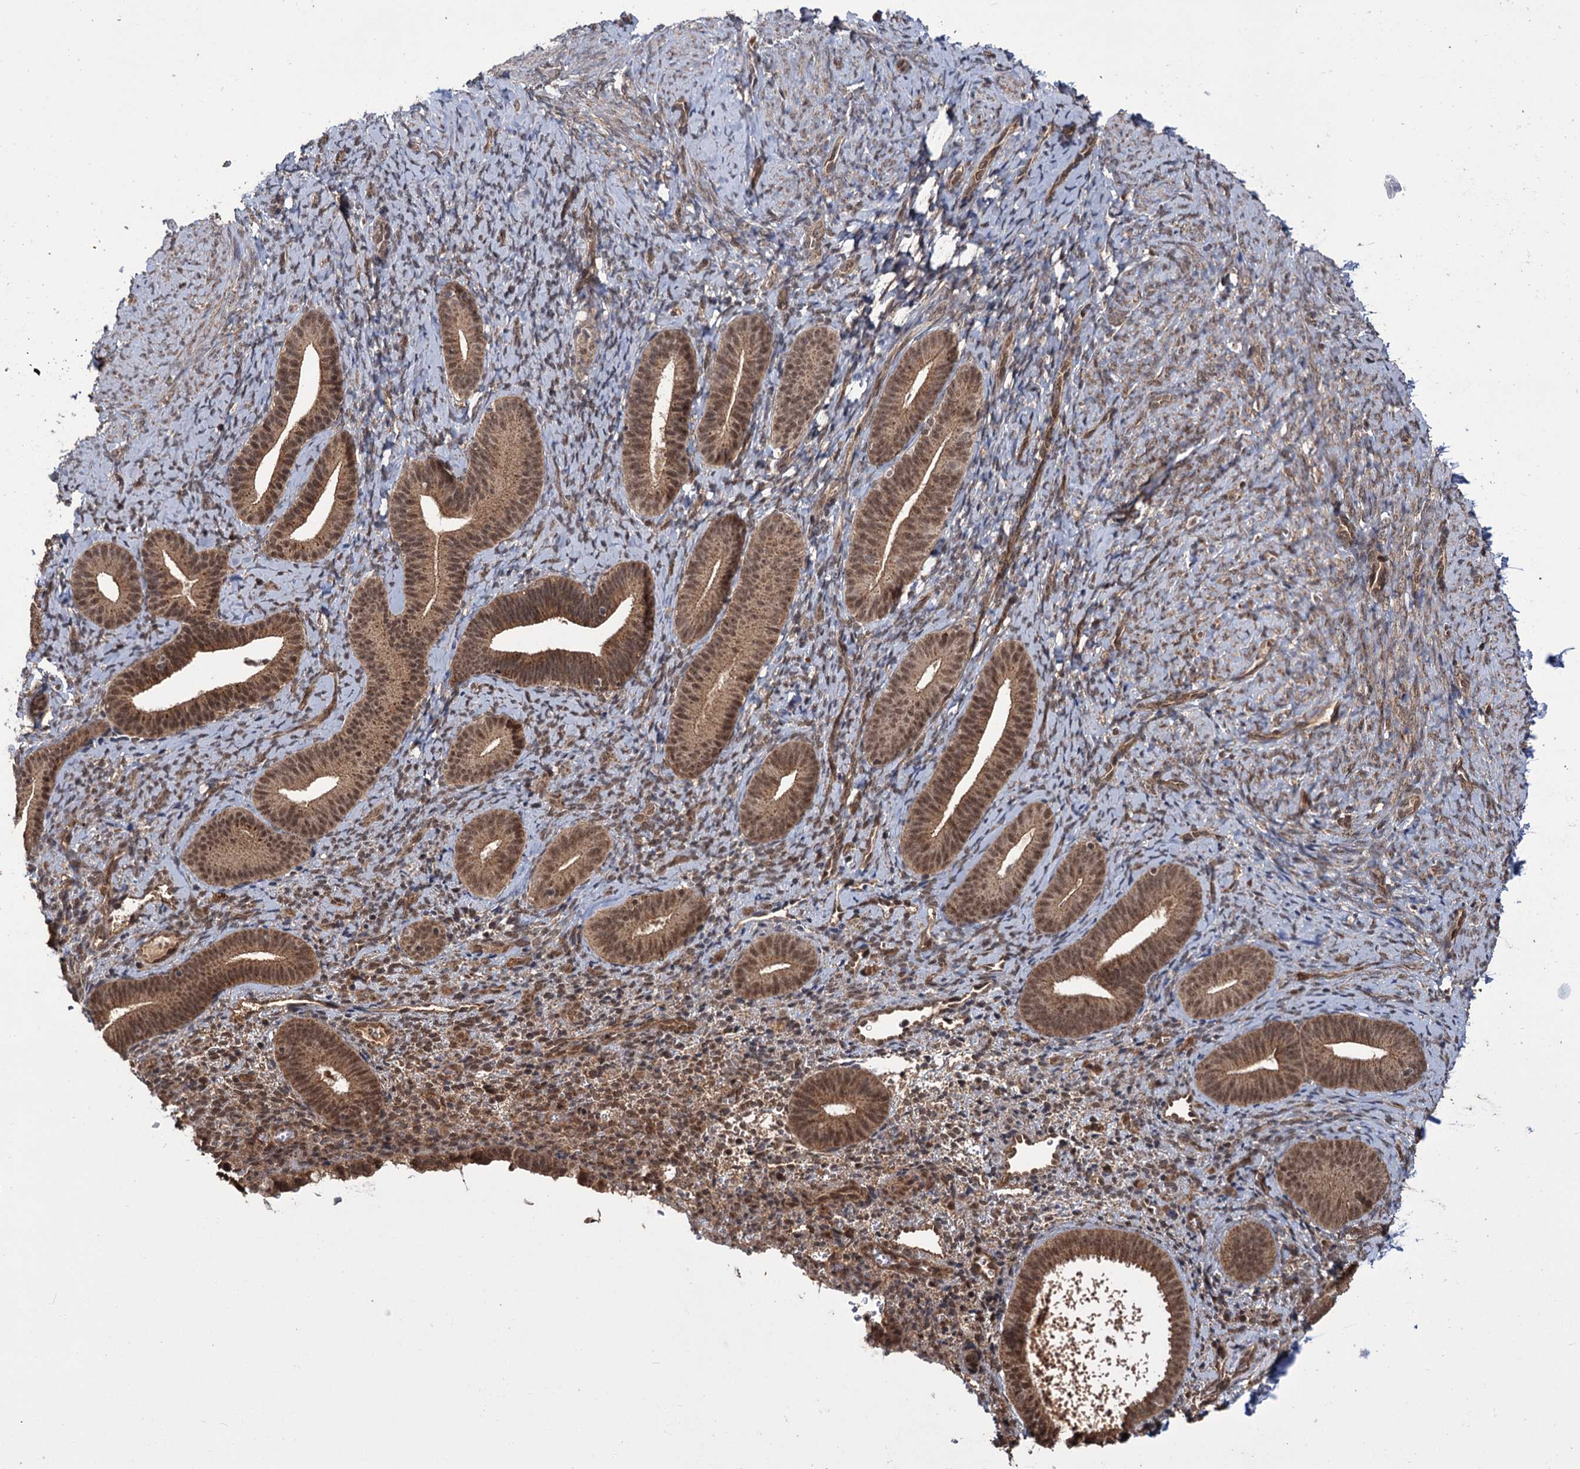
{"staining": {"intensity": "moderate", "quantity": "<25%", "location": "cytoplasmic/membranous,nuclear"}, "tissue": "endometrium", "cell_type": "Cells in endometrial stroma", "image_type": "normal", "snomed": [{"axis": "morphology", "description": "Normal tissue, NOS"}, {"axis": "topography", "description": "Endometrium"}], "caption": "Protein staining exhibits moderate cytoplasmic/membranous,nuclear positivity in about <25% of cells in endometrial stroma in normal endometrium.", "gene": "KANSL2", "patient": {"sex": "female", "age": 65}}